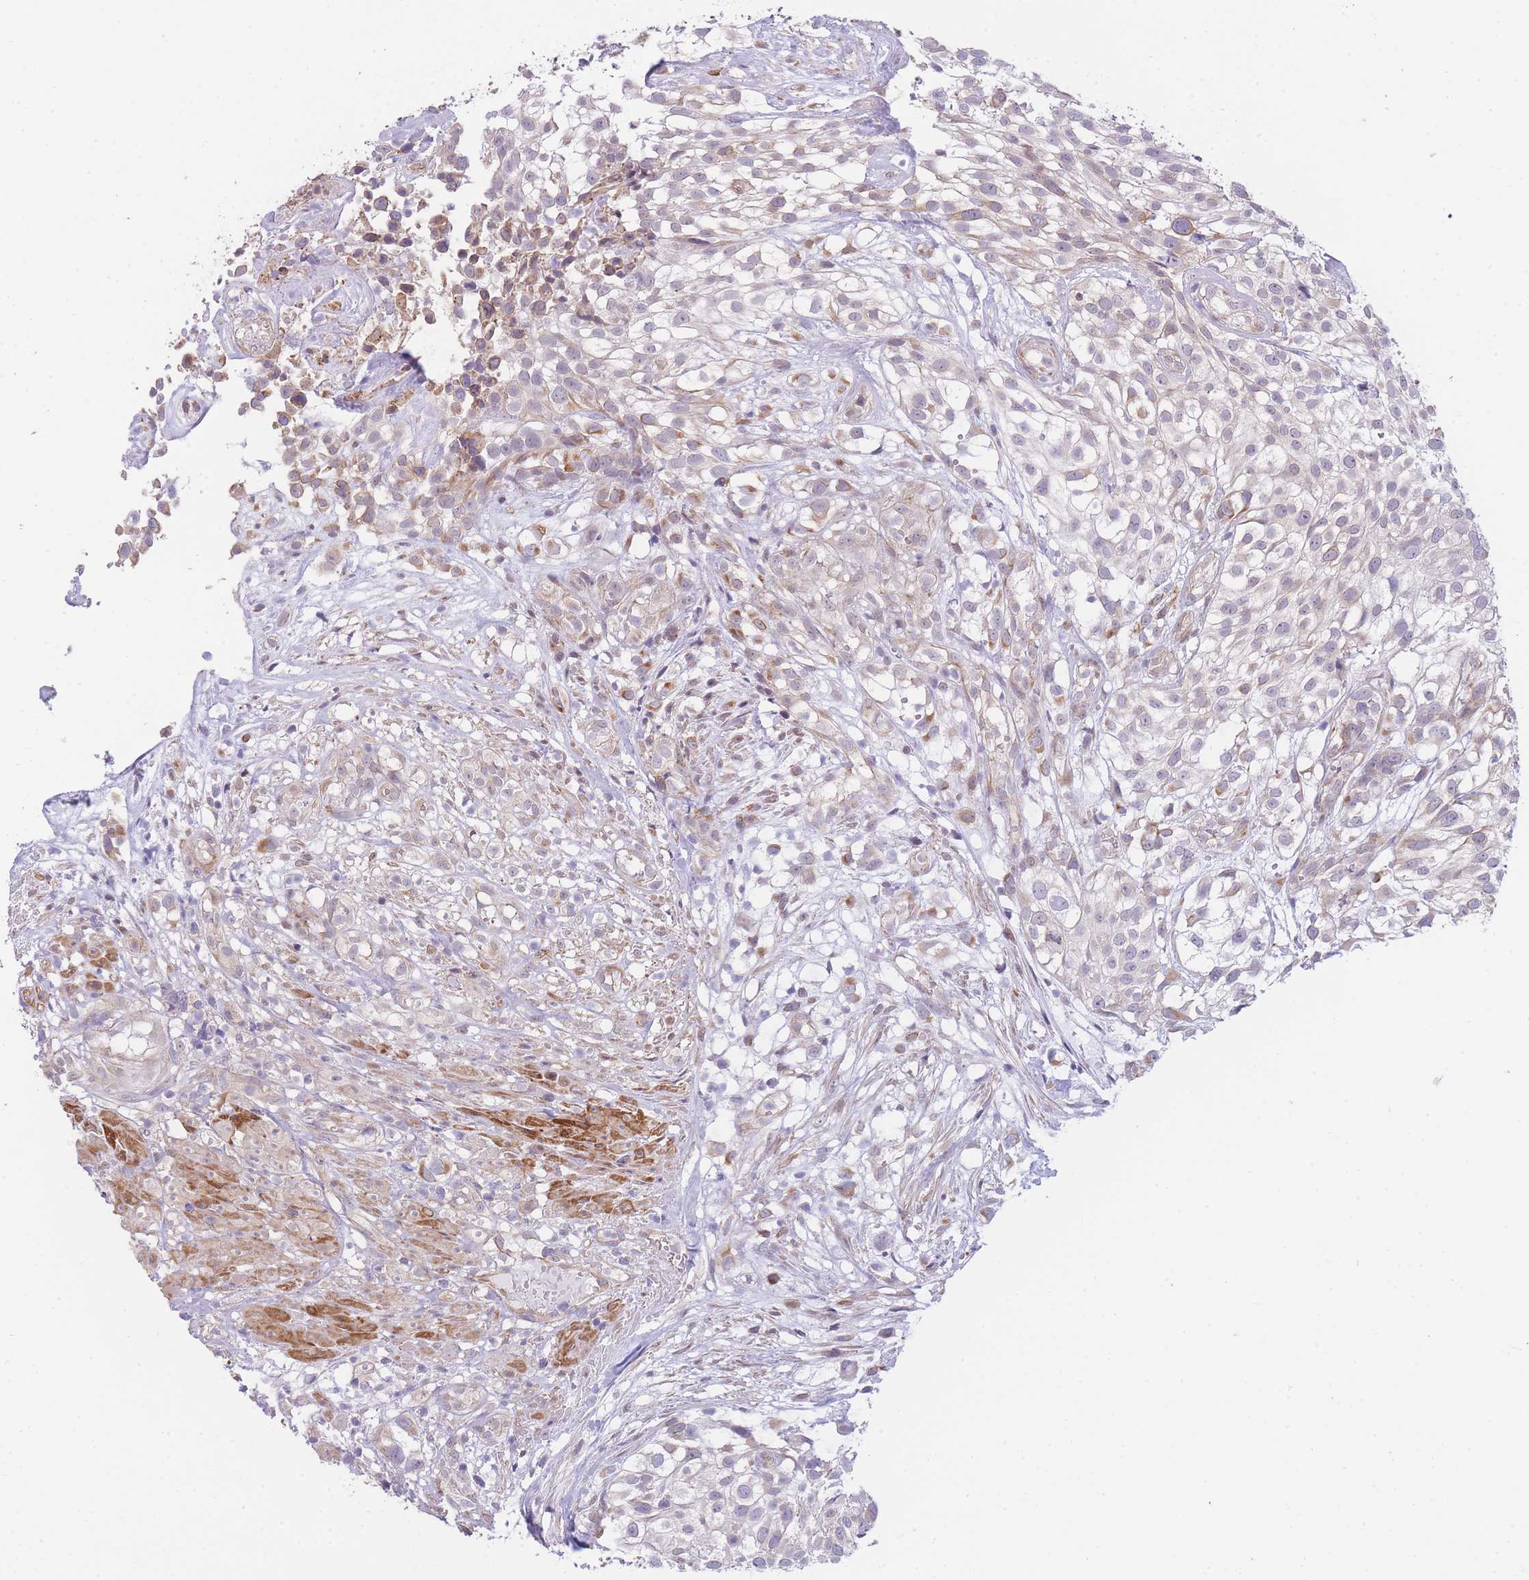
{"staining": {"intensity": "weak", "quantity": "<25%", "location": "cytoplasmic/membranous"}, "tissue": "urothelial cancer", "cell_type": "Tumor cells", "image_type": "cancer", "snomed": [{"axis": "morphology", "description": "Urothelial carcinoma, High grade"}, {"axis": "topography", "description": "Urinary bladder"}], "caption": "Micrograph shows no protein positivity in tumor cells of high-grade urothelial carcinoma tissue.", "gene": "CTBP1", "patient": {"sex": "male", "age": 56}}